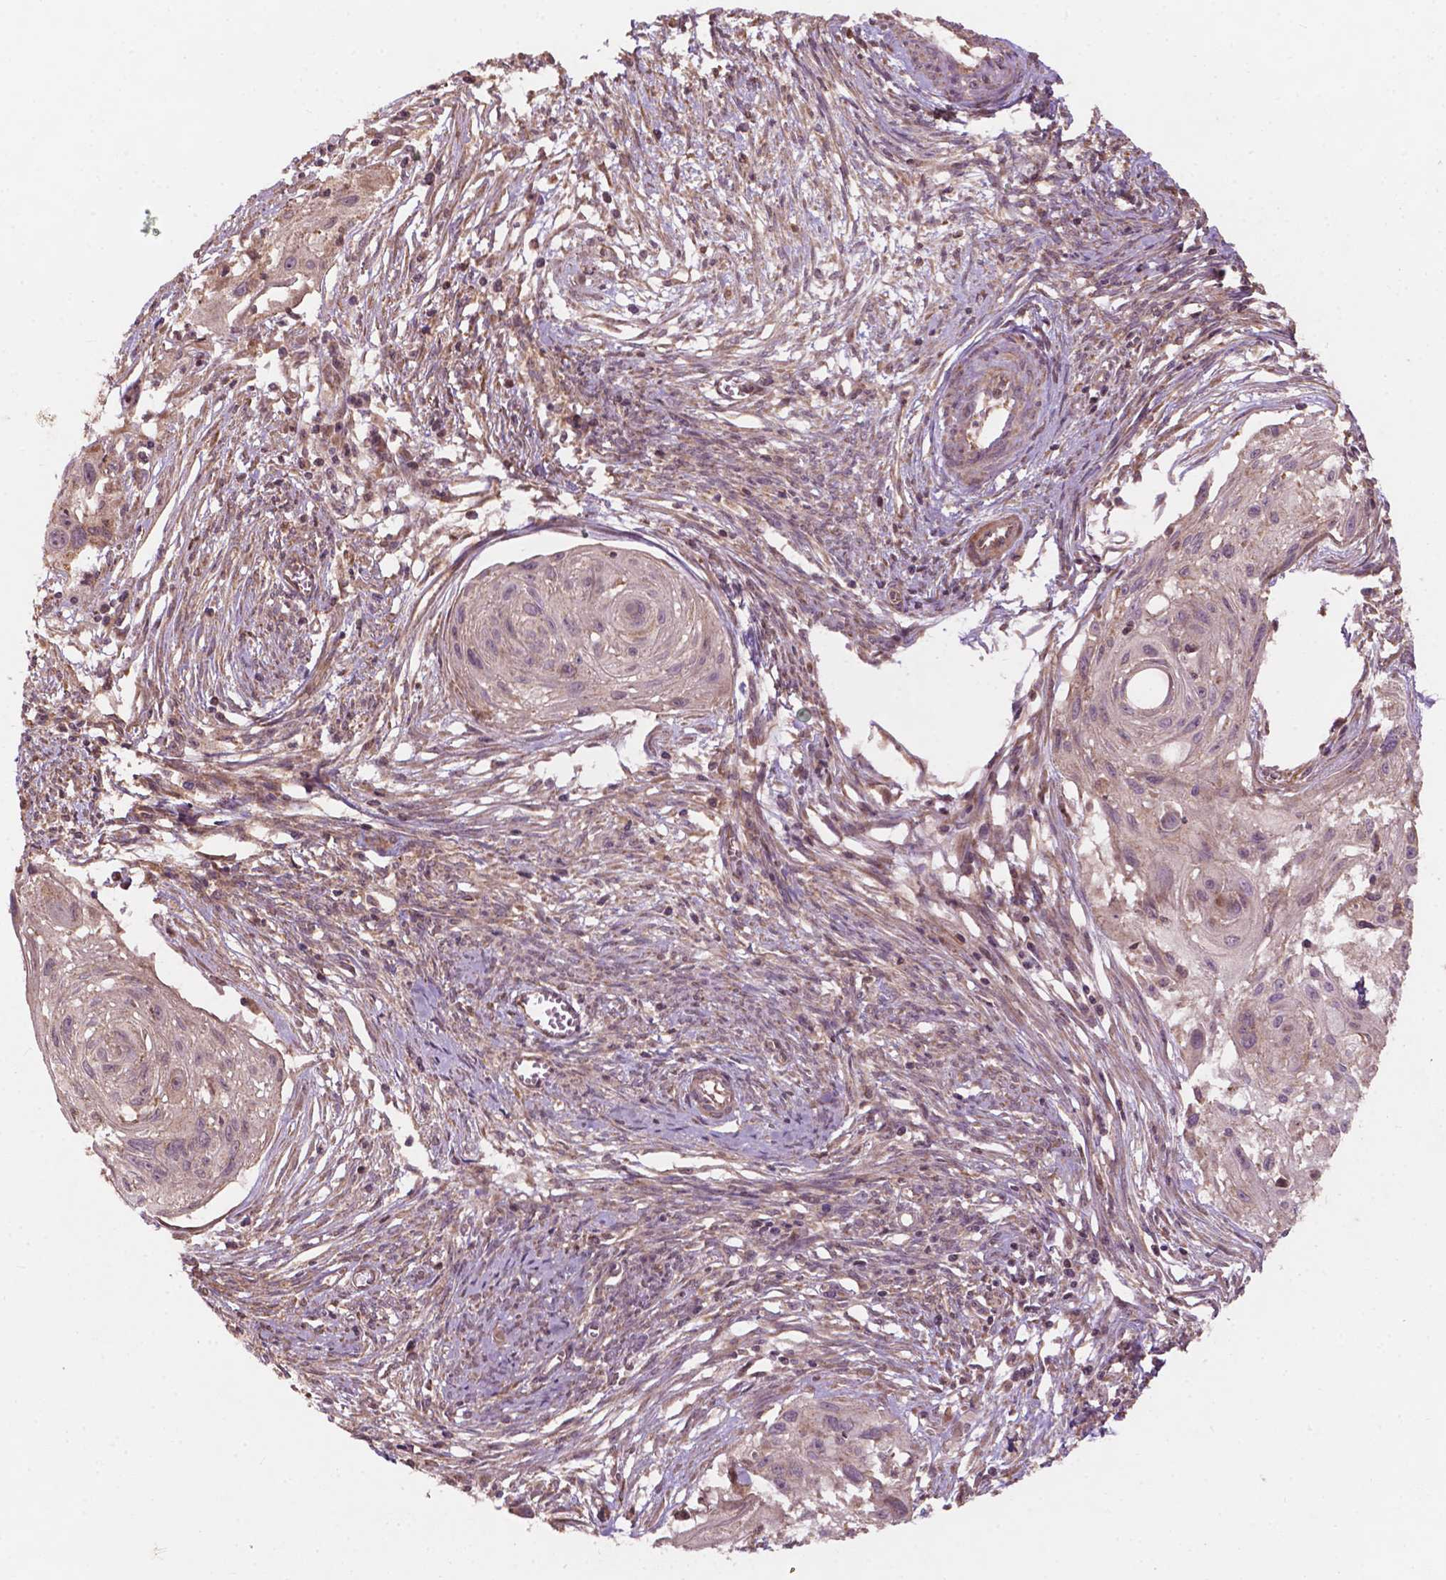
{"staining": {"intensity": "negative", "quantity": "none", "location": "none"}, "tissue": "cervical cancer", "cell_type": "Tumor cells", "image_type": "cancer", "snomed": [{"axis": "morphology", "description": "Squamous cell carcinoma, NOS"}, {"axis": "topography", "description": "Cervix"}], "caption": "Immunohistochemistry (IHC) image of neoplastic tissue: human cervical squamous cell carcinoma stained with DAB exhibits no significant protein positivity in tumor cells. (DAB (3,3'-diaminobenzidine) immunohistochemistry with hematoxylin counter stain).", "gene": "CDC42BPA", "patient": {"sex": "female", "age": 49}}